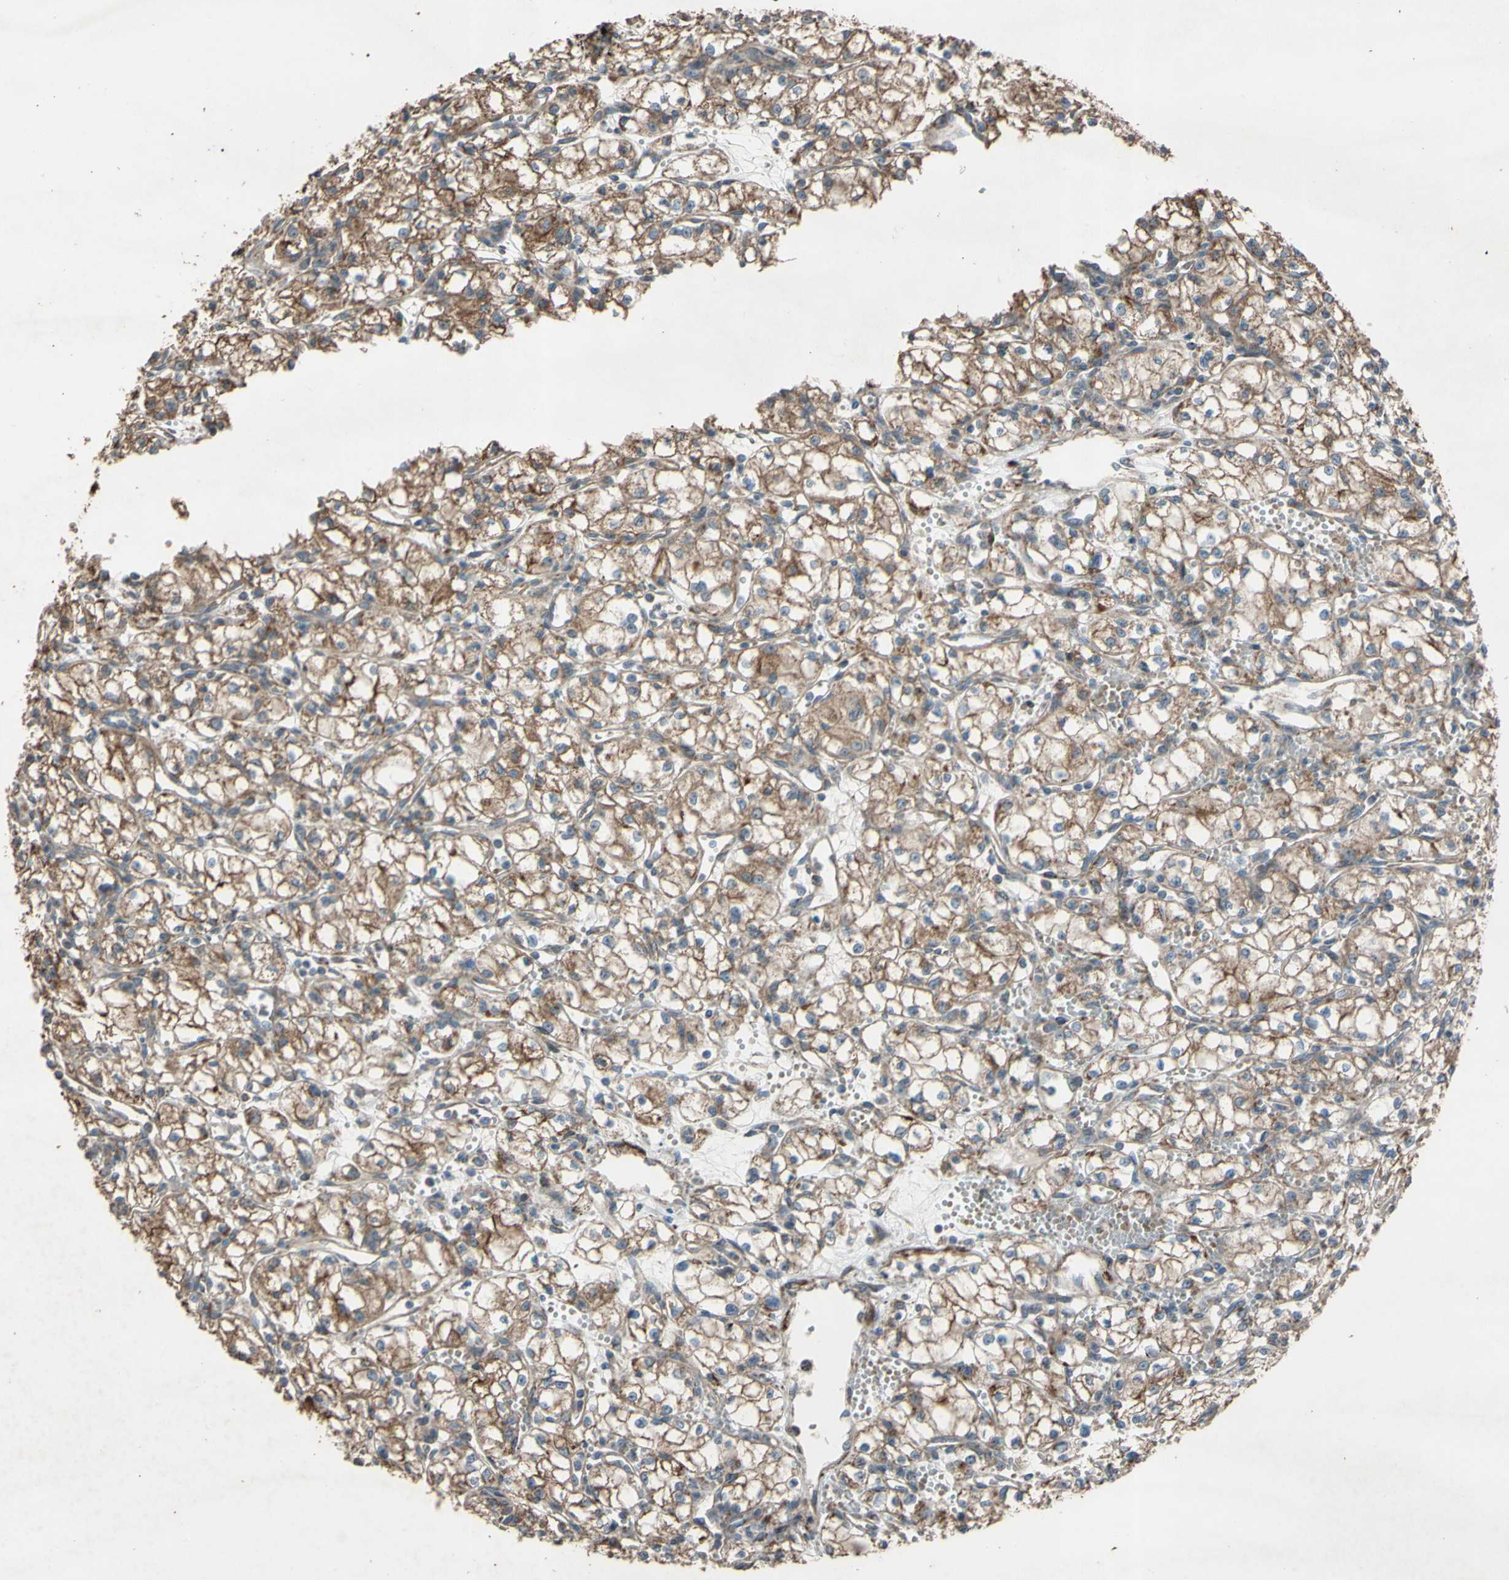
{"staining": {"intensity": "moderate", "quantity": ">75%", "location": "cytoplasmic/membranous"}, "tissue": "renal cancer", "cell_type": "Tumor cells", "image_type": "cancer", "snomed": [{"axis": "morphology", "description": "Normal tissue, NOS"}, {"axis": "morphology", "description": "Adenocarcinoma, NOS"}, {"axis": "topography", "description": "Kidney"}], "caption": "Human renal cancer (adenocarcinoma) stained with a brown dye displays moderate cytoplasmic/membranous positive expression in about >75% of tumor cells.", "gene": "ACOT8", "patient": {"sex": "male", "age": 59}}